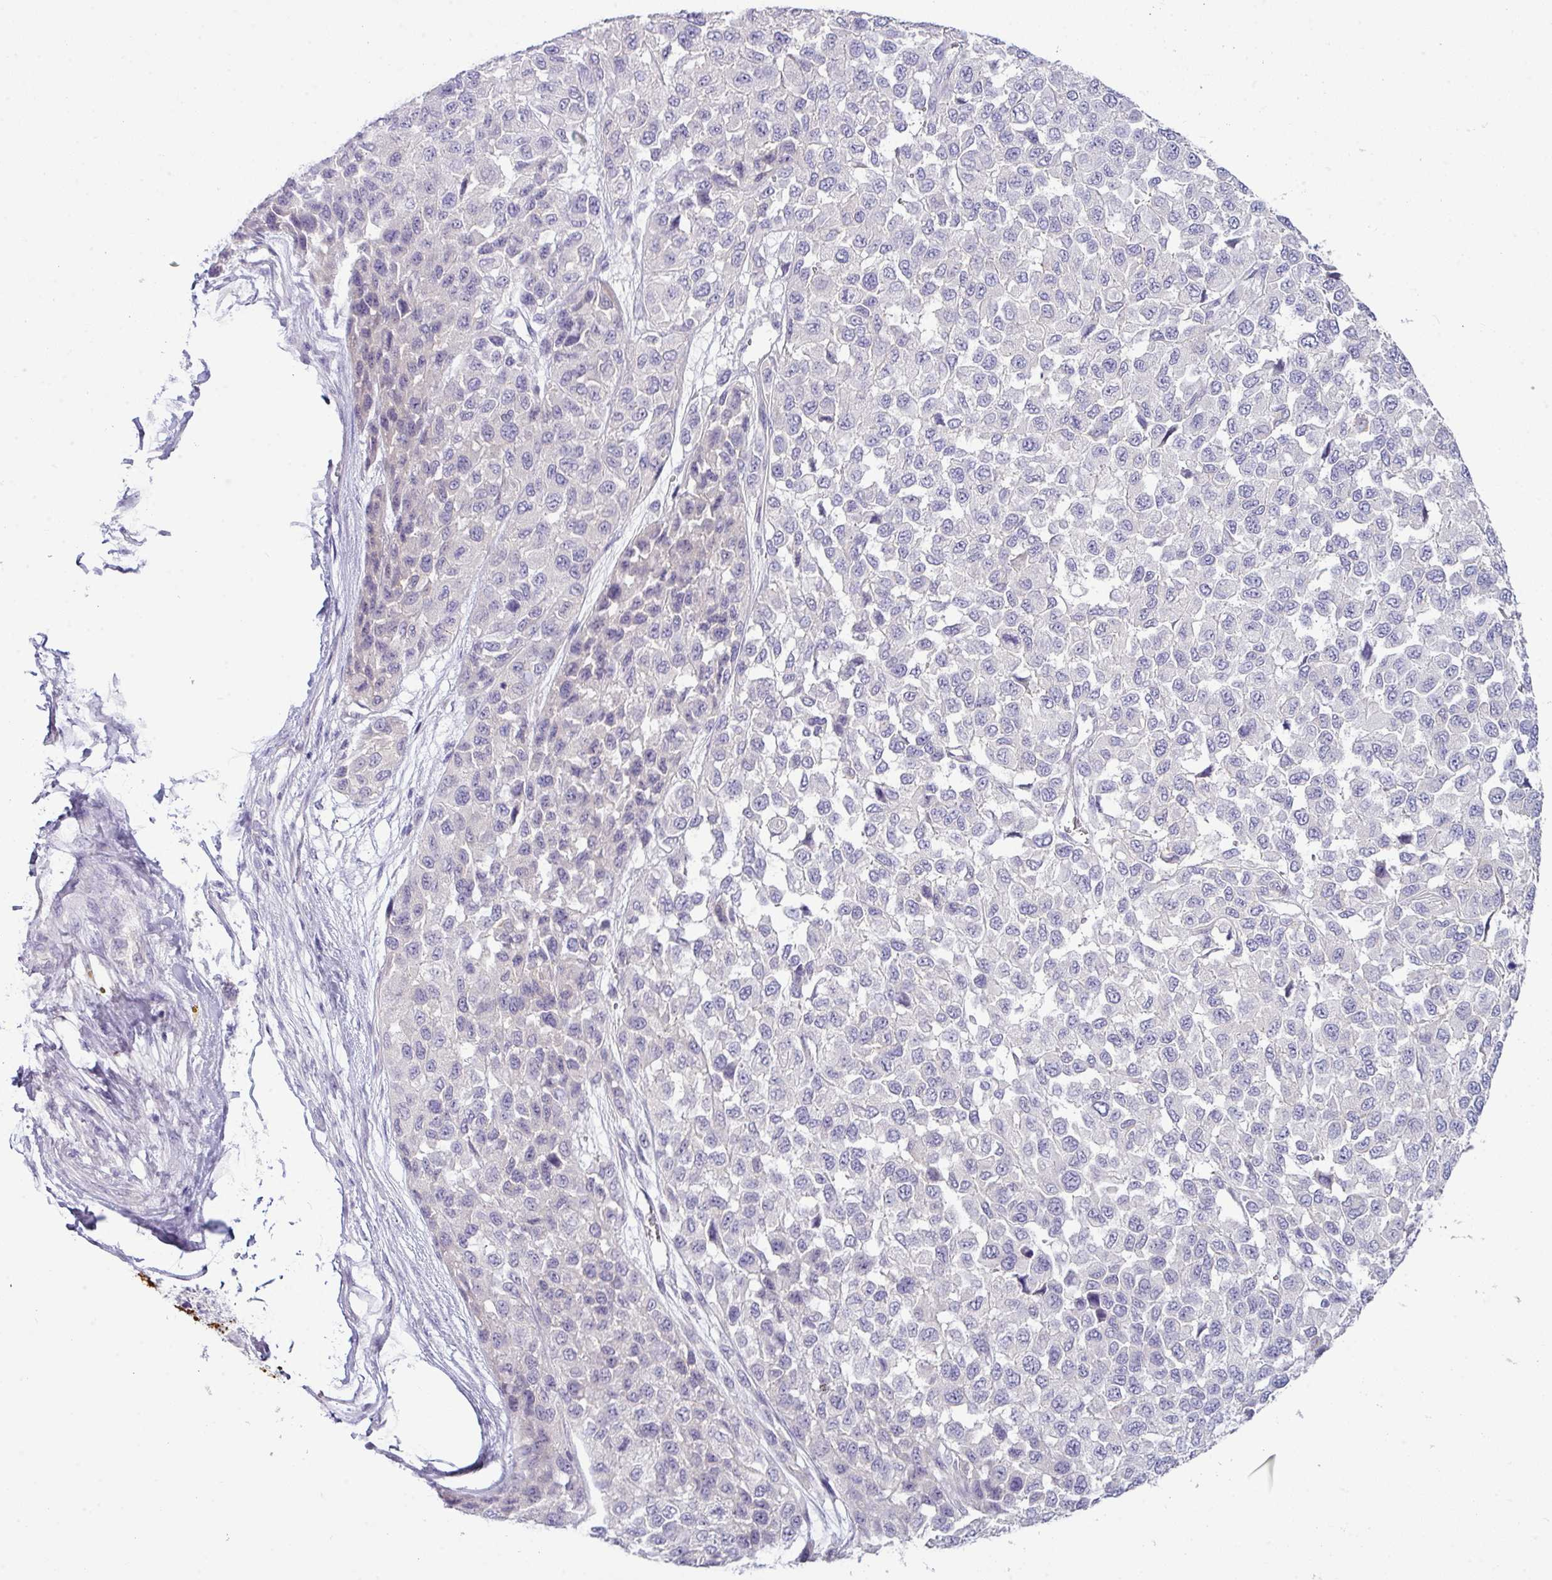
{"staining": {"intensity": "negative", "quantity": "none", "location": "none"}, "tissue": "melanoma", "cell_type": "Tumor cells", "image_type": "cancer", "snomed": [{"axis": "morphology", "description": "Malignant melanoma, NOS"}, {"axis": "topography", "description": "Skin"}], "caption": "Tumor cells are negative for protein expression in human melanoma. The staining was performed using DAB (3,3'-diaminobenzidine) to visualize the protein expression in brown, while the nuclei were stained in blue with hematoxylin (Magnification: 20x).", "gene": "ZNF524", "patient": {"sex": "male", "age": 62}}